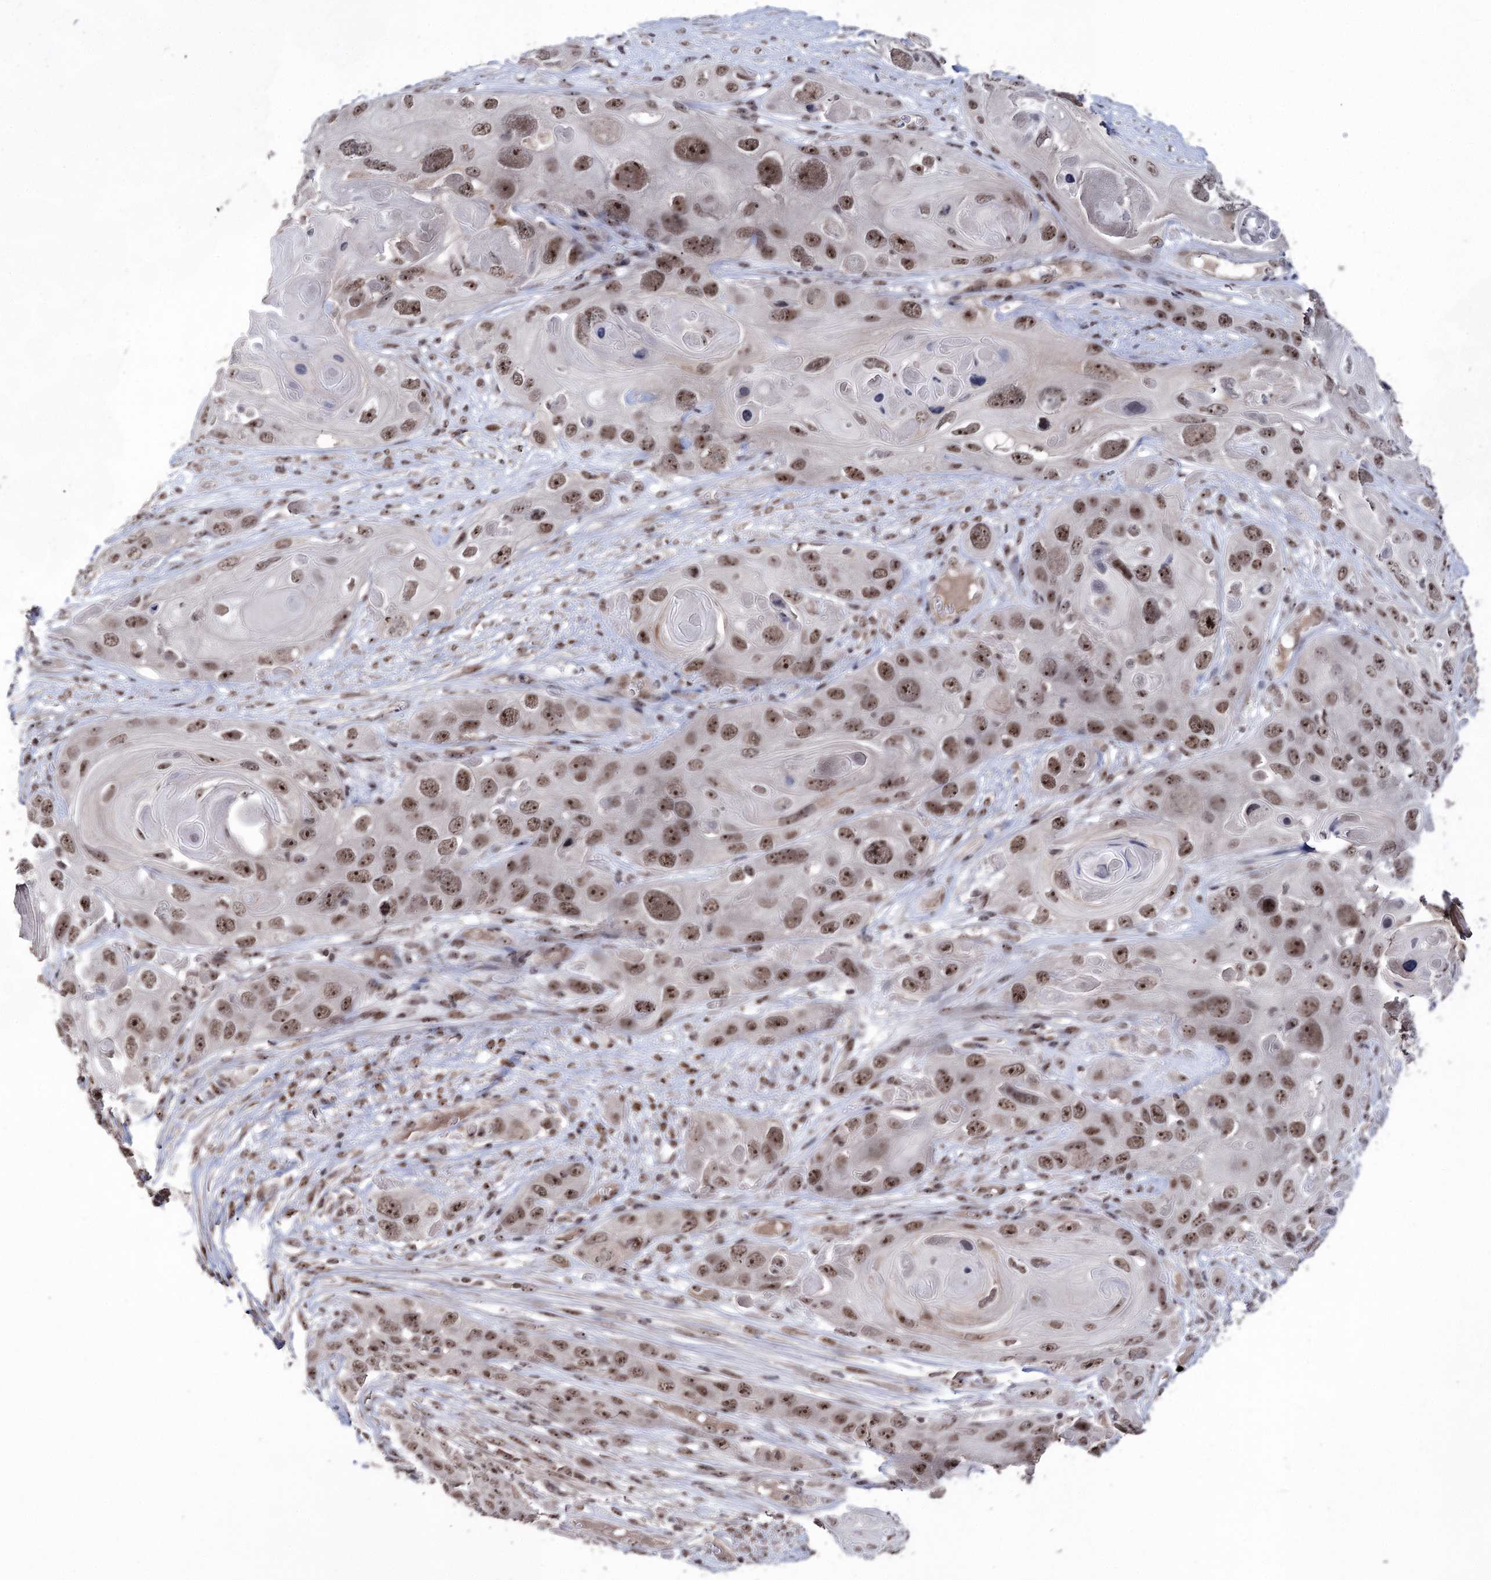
{"staining": {"intensity": "moderate", "quantity": ">75%", "location": "nuclear"}, "tissue": "skin cancer", "cell_type": "Tumor cells", "image_type": "cancer", "snomed": [{"axis": "morphology", "description": "Squamous cell carcinoma, NOS"}, {"axis": "topography", "description": "Skin"}], "caption": "Immunohistochemistry (IHC) (DAB (3,3'-diaminobenzidine)) staining of human skin cancer (squamous cell carcinoma) displays moderate nuclear protein expression in approximately >75% of tumor cells.", "gene": "VGLL4", "patient": {"sex": "male", "age": 55}}